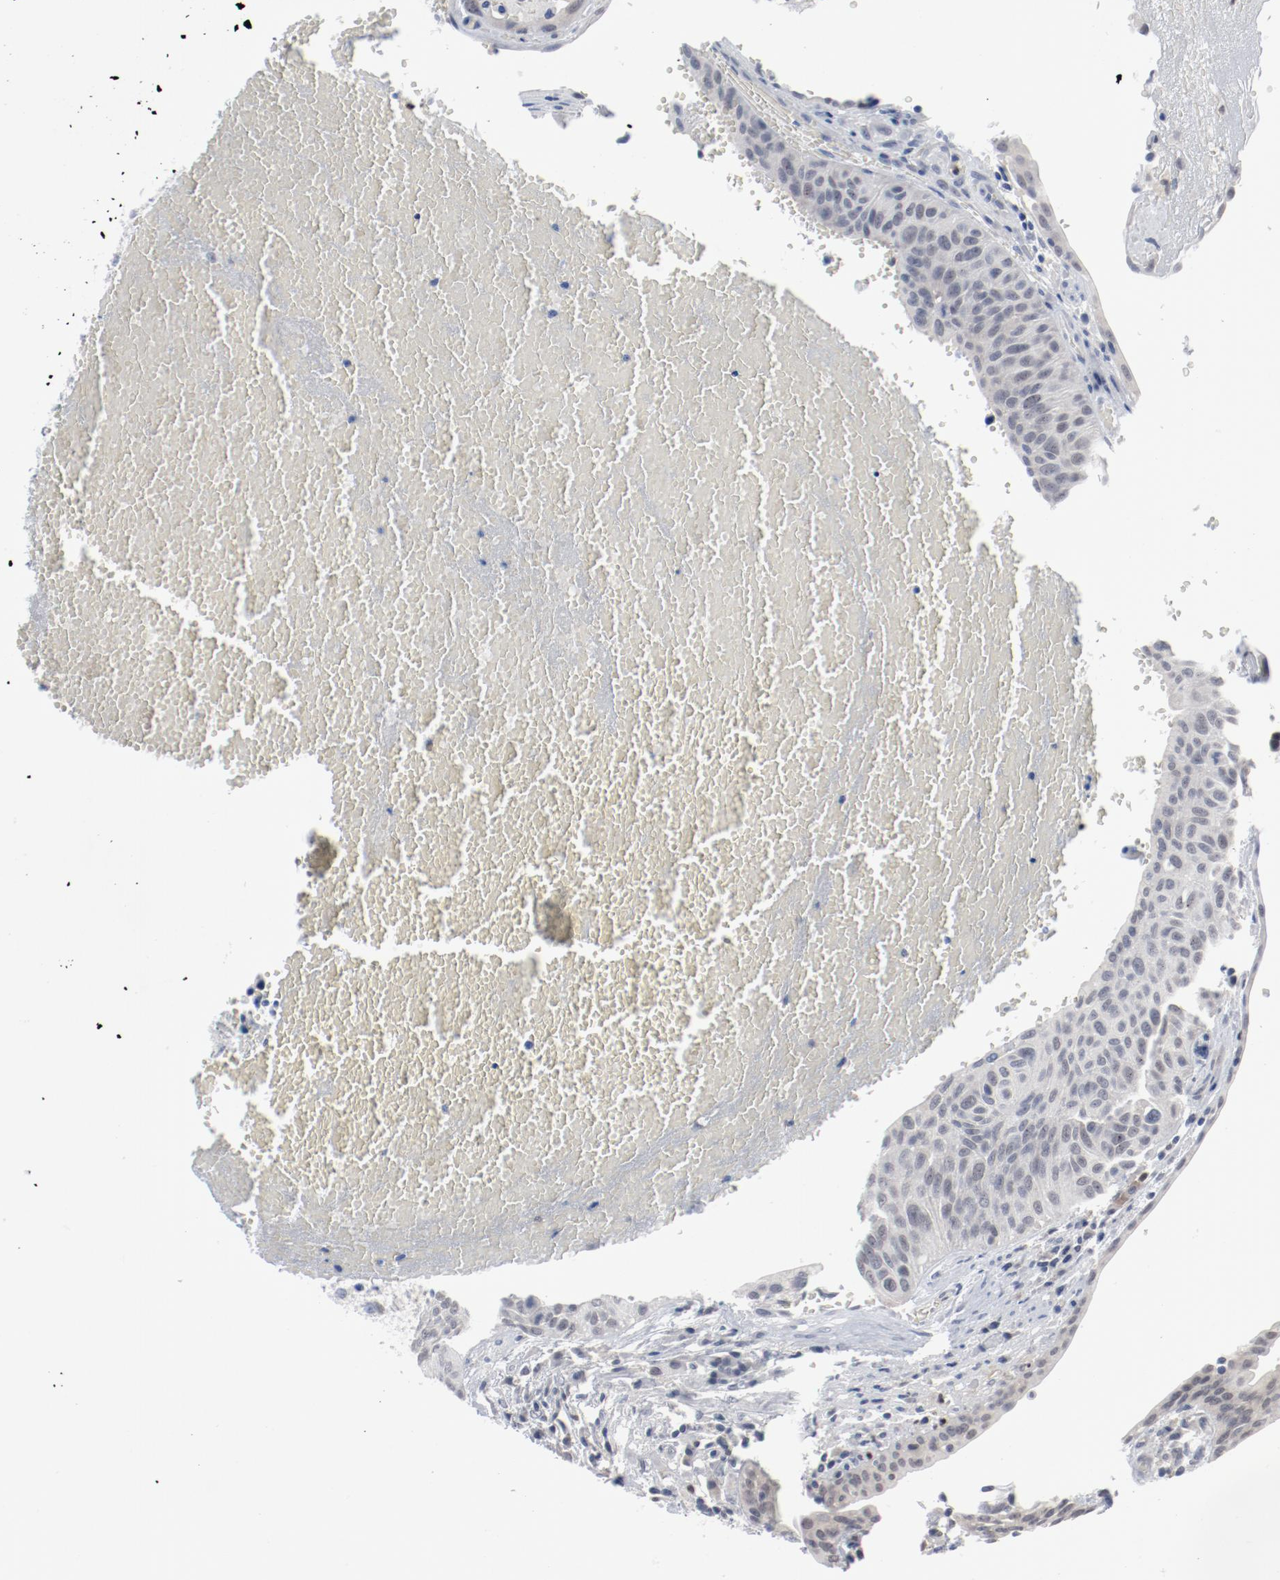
{"staining": {"intensity": "negative", "quantity": "none", "location": "none"}, "tissue": "urothelial cancer", "cell_type": "Tumor cells", "image_type": "cancer", "snomed": [{"axis": "morphology", "description": "Urothelial carcinoma, High grade"}, {"axis": "topography", "description": "Urinary bladder"}], "caption": "This is an immunohistochemistry photomicrograph of high-grade urothelial carcinoma. There is no expression in tumor cells.", "gene": "FOXN2", "patient": {"sex": "male", "age": 66}}